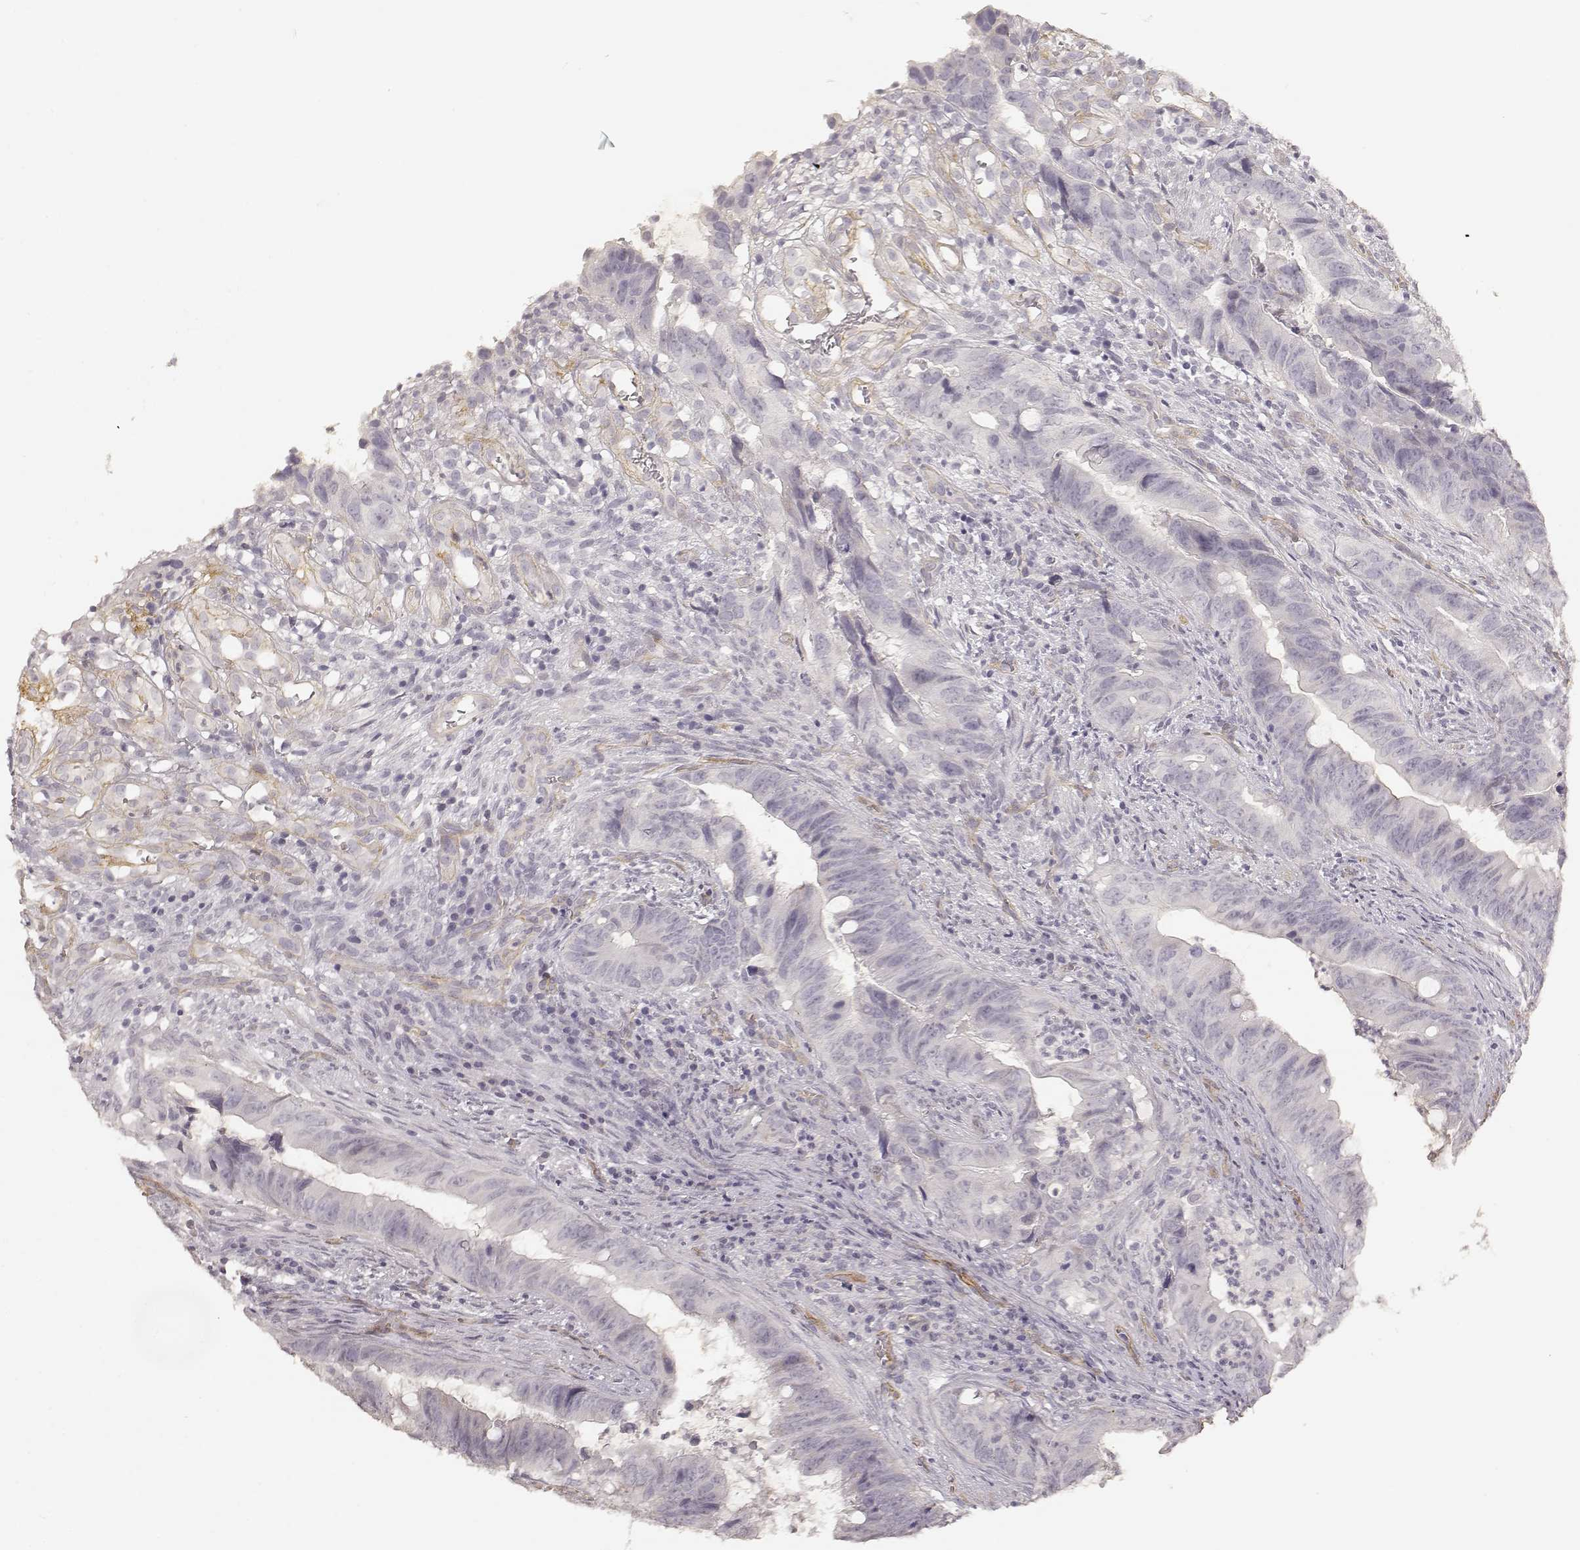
{"staining": {"intensity": "negative", "quantity": "none", "location": "none"}, "tissue": "colorectal cancer", "cell_type": "Tumor cells", "image_type": "cancer", "snomed": [{"axis": "morphology", "description": "Adenocarcinoma, NOS"}, {"axis": "topography", "description": "Colon"}], "caption": "Tumor cells are negative for protein expression in human colorectal cancer (adenocarcinoma).", "gene": "LAMA4", "patient": {"sex": "female", "age": 82}}